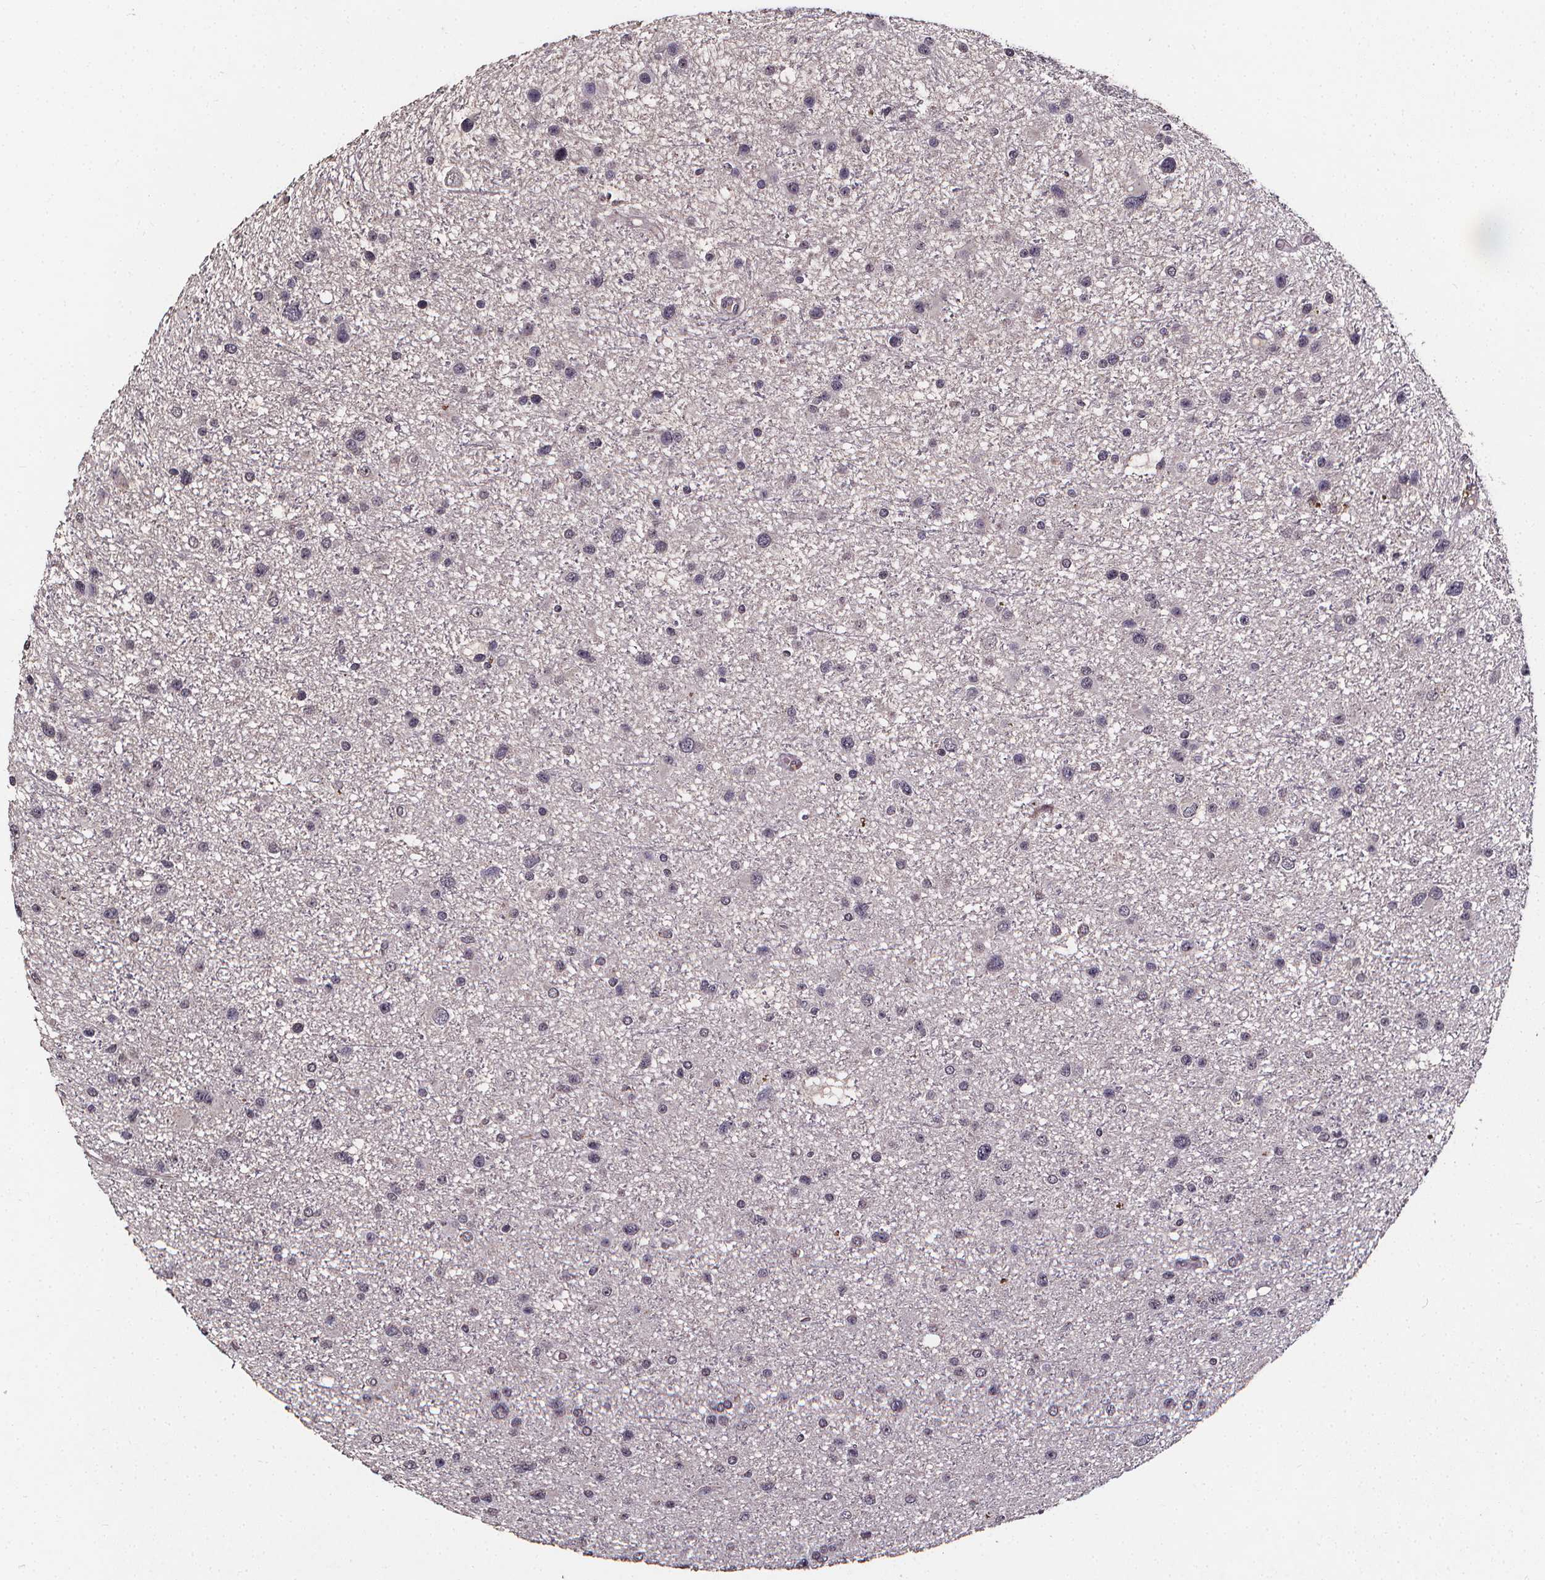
{"staining": {"intensity": "negative", "quantity": "none", "location": "none"}, "tissue": "glioma", "cell_type": "Tumor cells", "image_type": "cancer", "snomed": [{"axis": "morphology", "description": "Glioma, malignant, Low grade"}, {"axis": "topography", "description": "Brain"}], "caption": "There is no significant staining in tumor cells of glioma. Nuclei are stained in blue.", "gene": "SPAG8", "patient": {"sex": "female", "age": 32}}